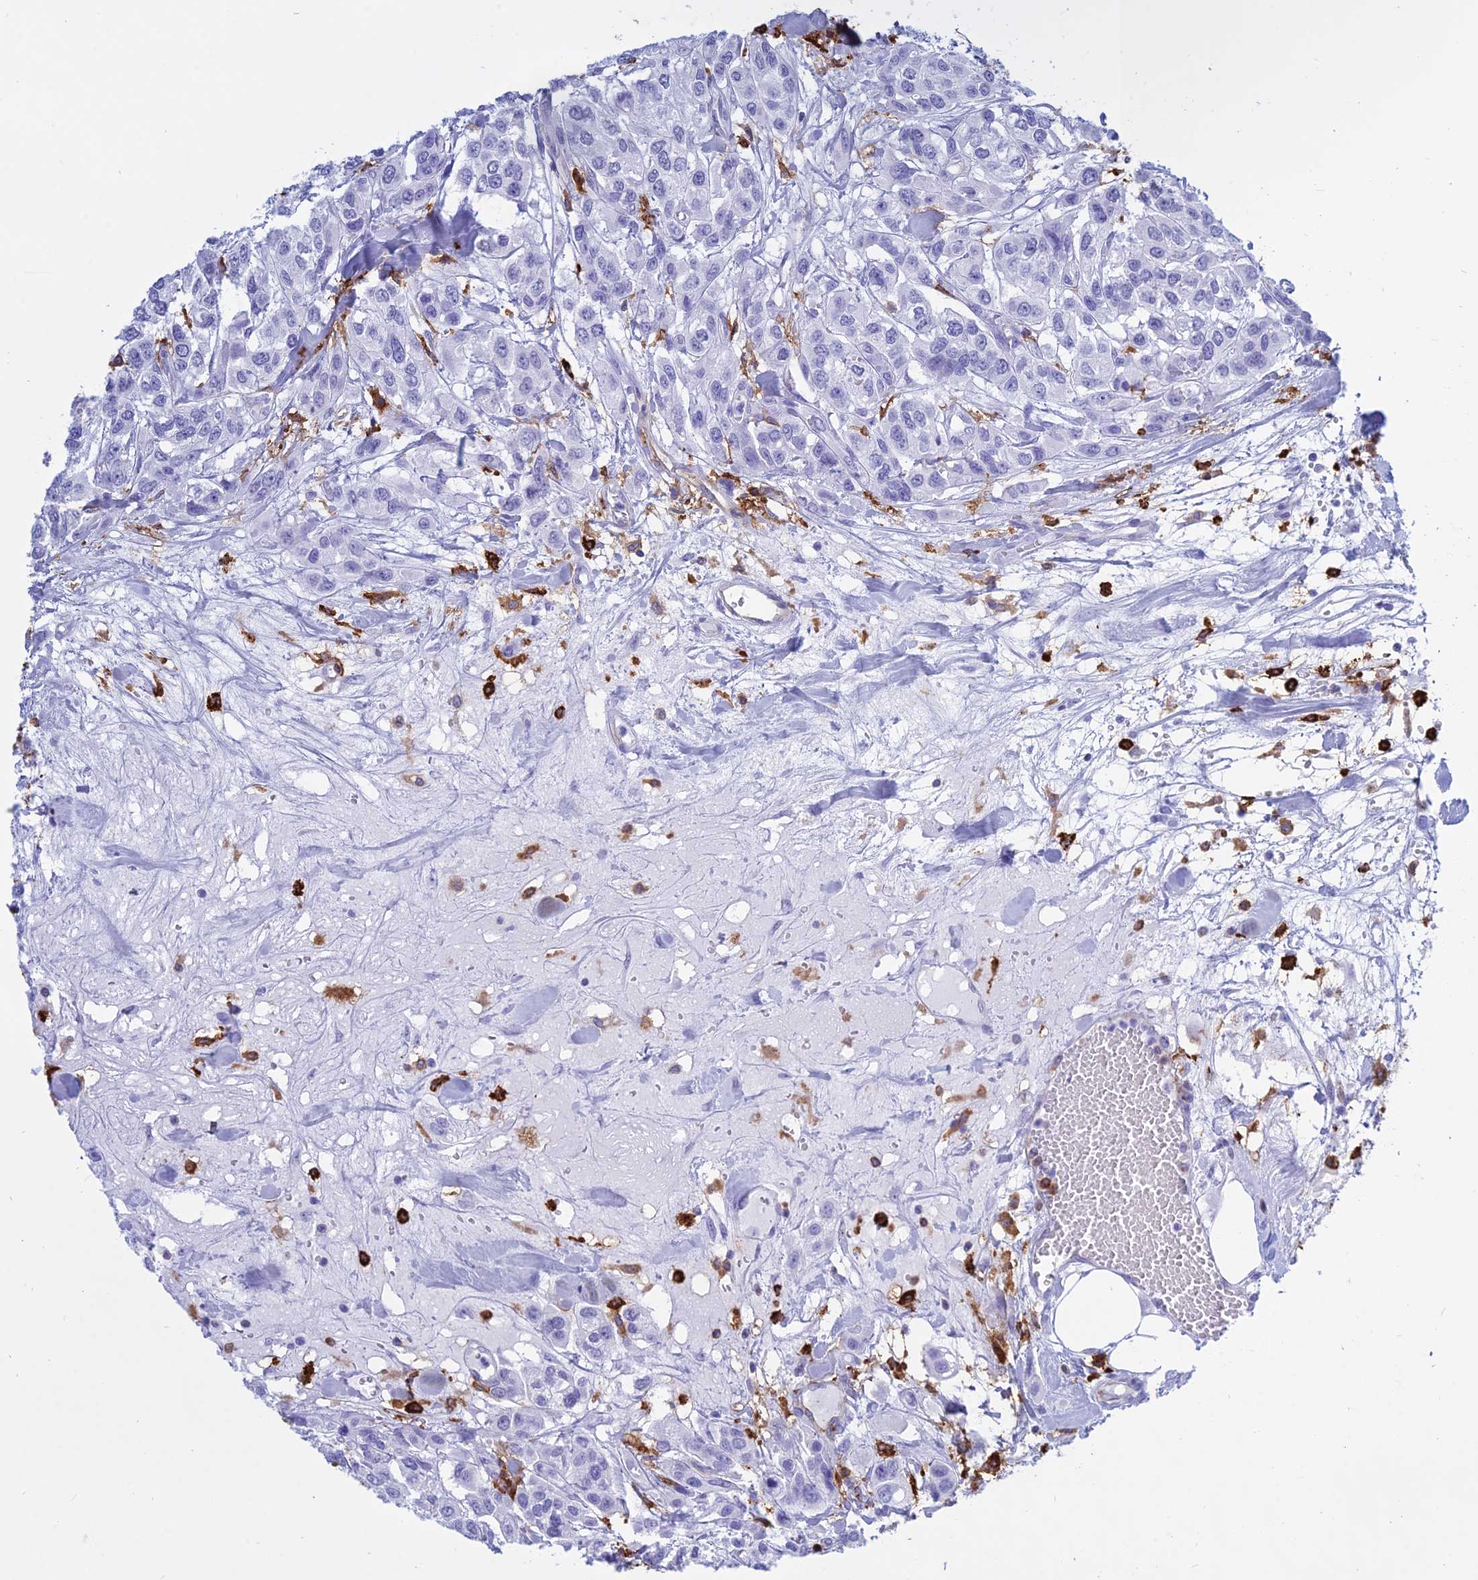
{"staining": {"intensity": "negative", "quantity": "none", "location": "none"}, "tissue": "urothelial cancer", "cell_type": "Tumor cells", "image_type": "cancer", "snomed": [{"axis": "morphology", "description": "Urothelial carcinoma, High grade"}, {"axis": "topography", "description": "Urinary bladder"}], "caption": "An IHC micrograph of urothelial carcinoma (high-grade) is shown. There is no staining in tumor cells of urothelial carcinoma (high-grade).", "gene": "HLA-DRB1", "patient": {"sex": "male", "age": 67}}